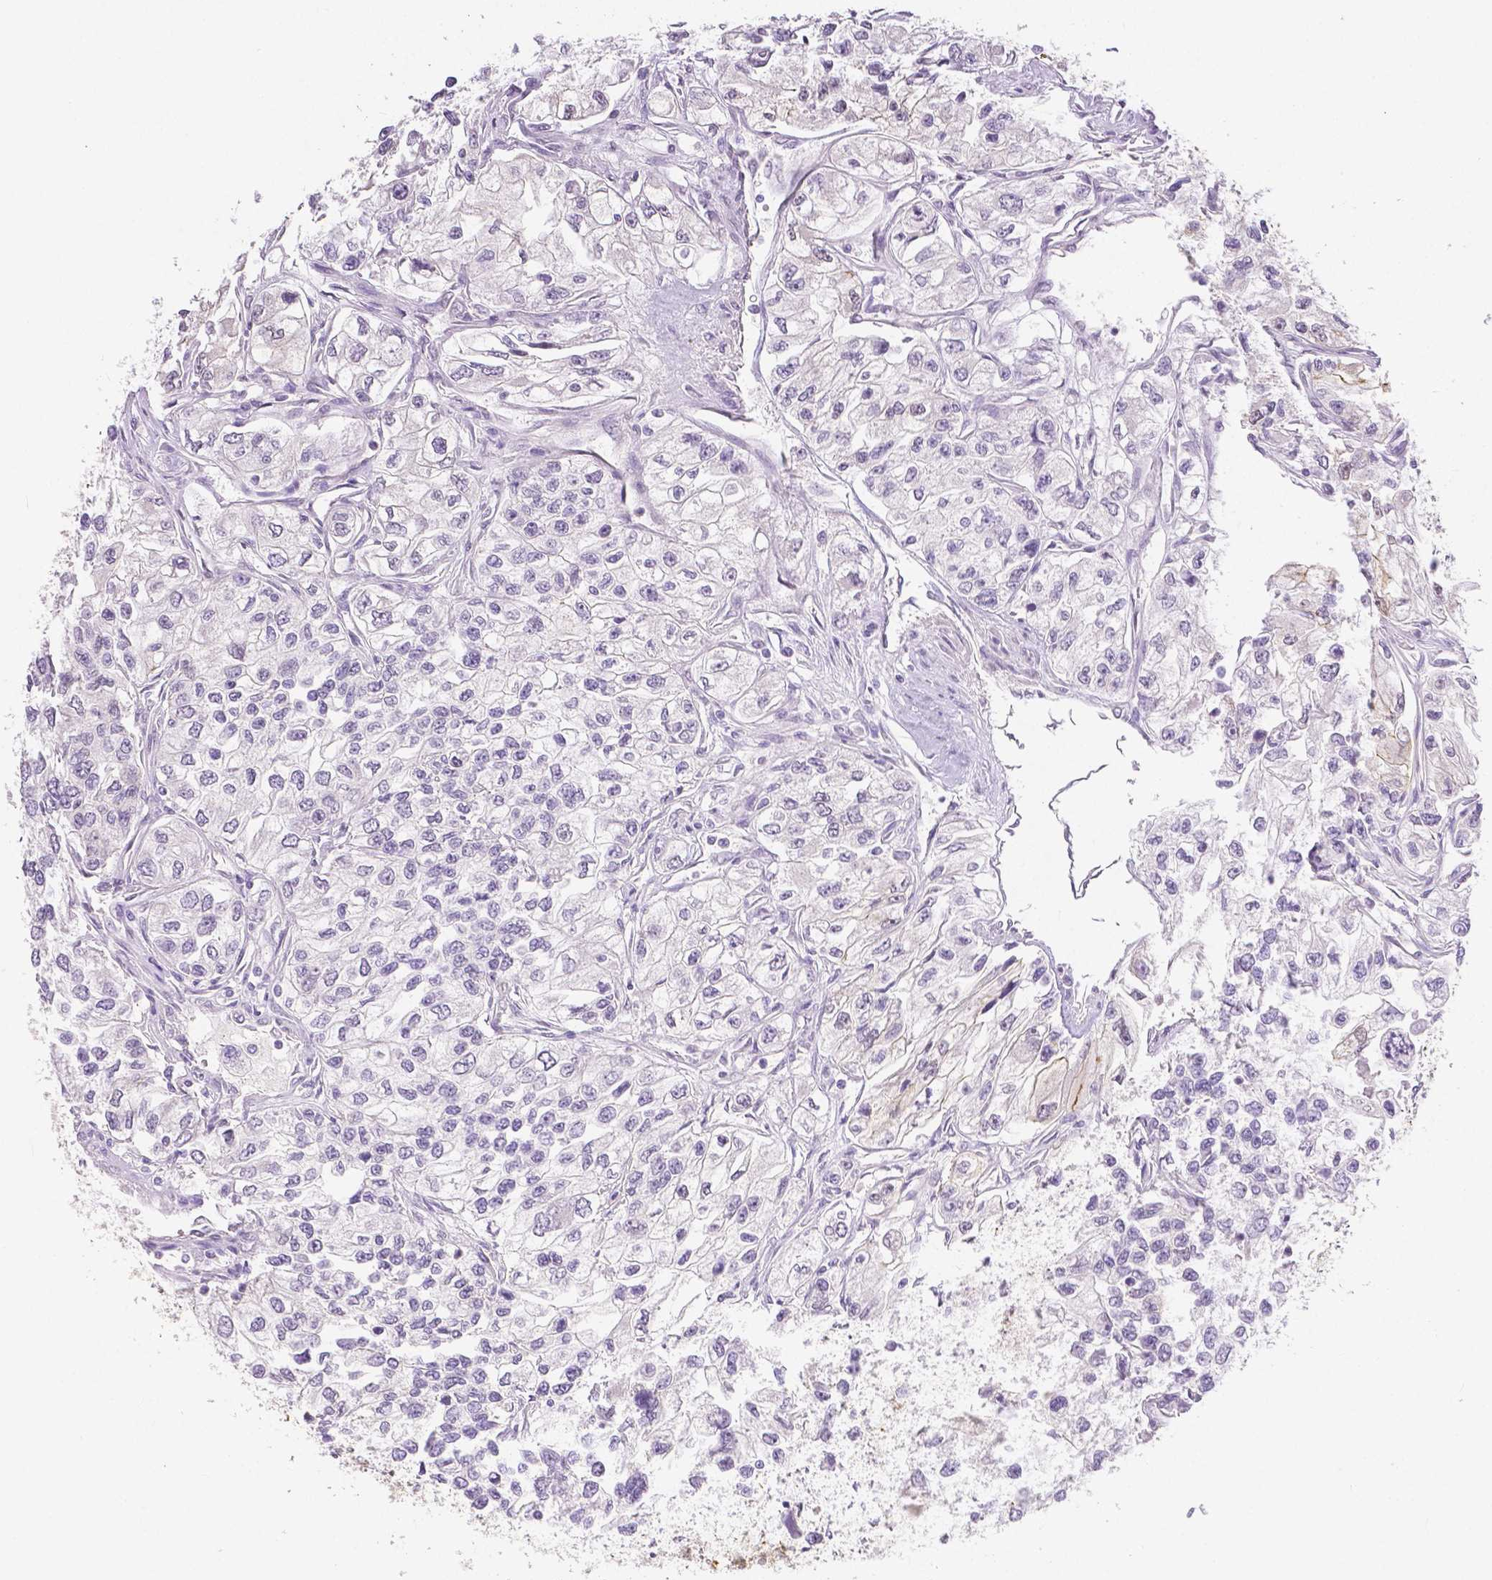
{"staining": {"intensity": "negative", "quantity": "none", "location": "none"}, "tissue": "renal cancer", "cell_type": "Tumor cells", "image_type": "cancer", "snomed": [{"axis": "morphology", "description": "Adenocarcinoma, NOS"}, {"axis": "topography", "description": "Kidney"}], "caption": "Protein analysis of renal adenocarcinoma displays no significant expression in tumor cells.", "gene": "OCLN", "patient": {"sex": "female", "age": 59}}